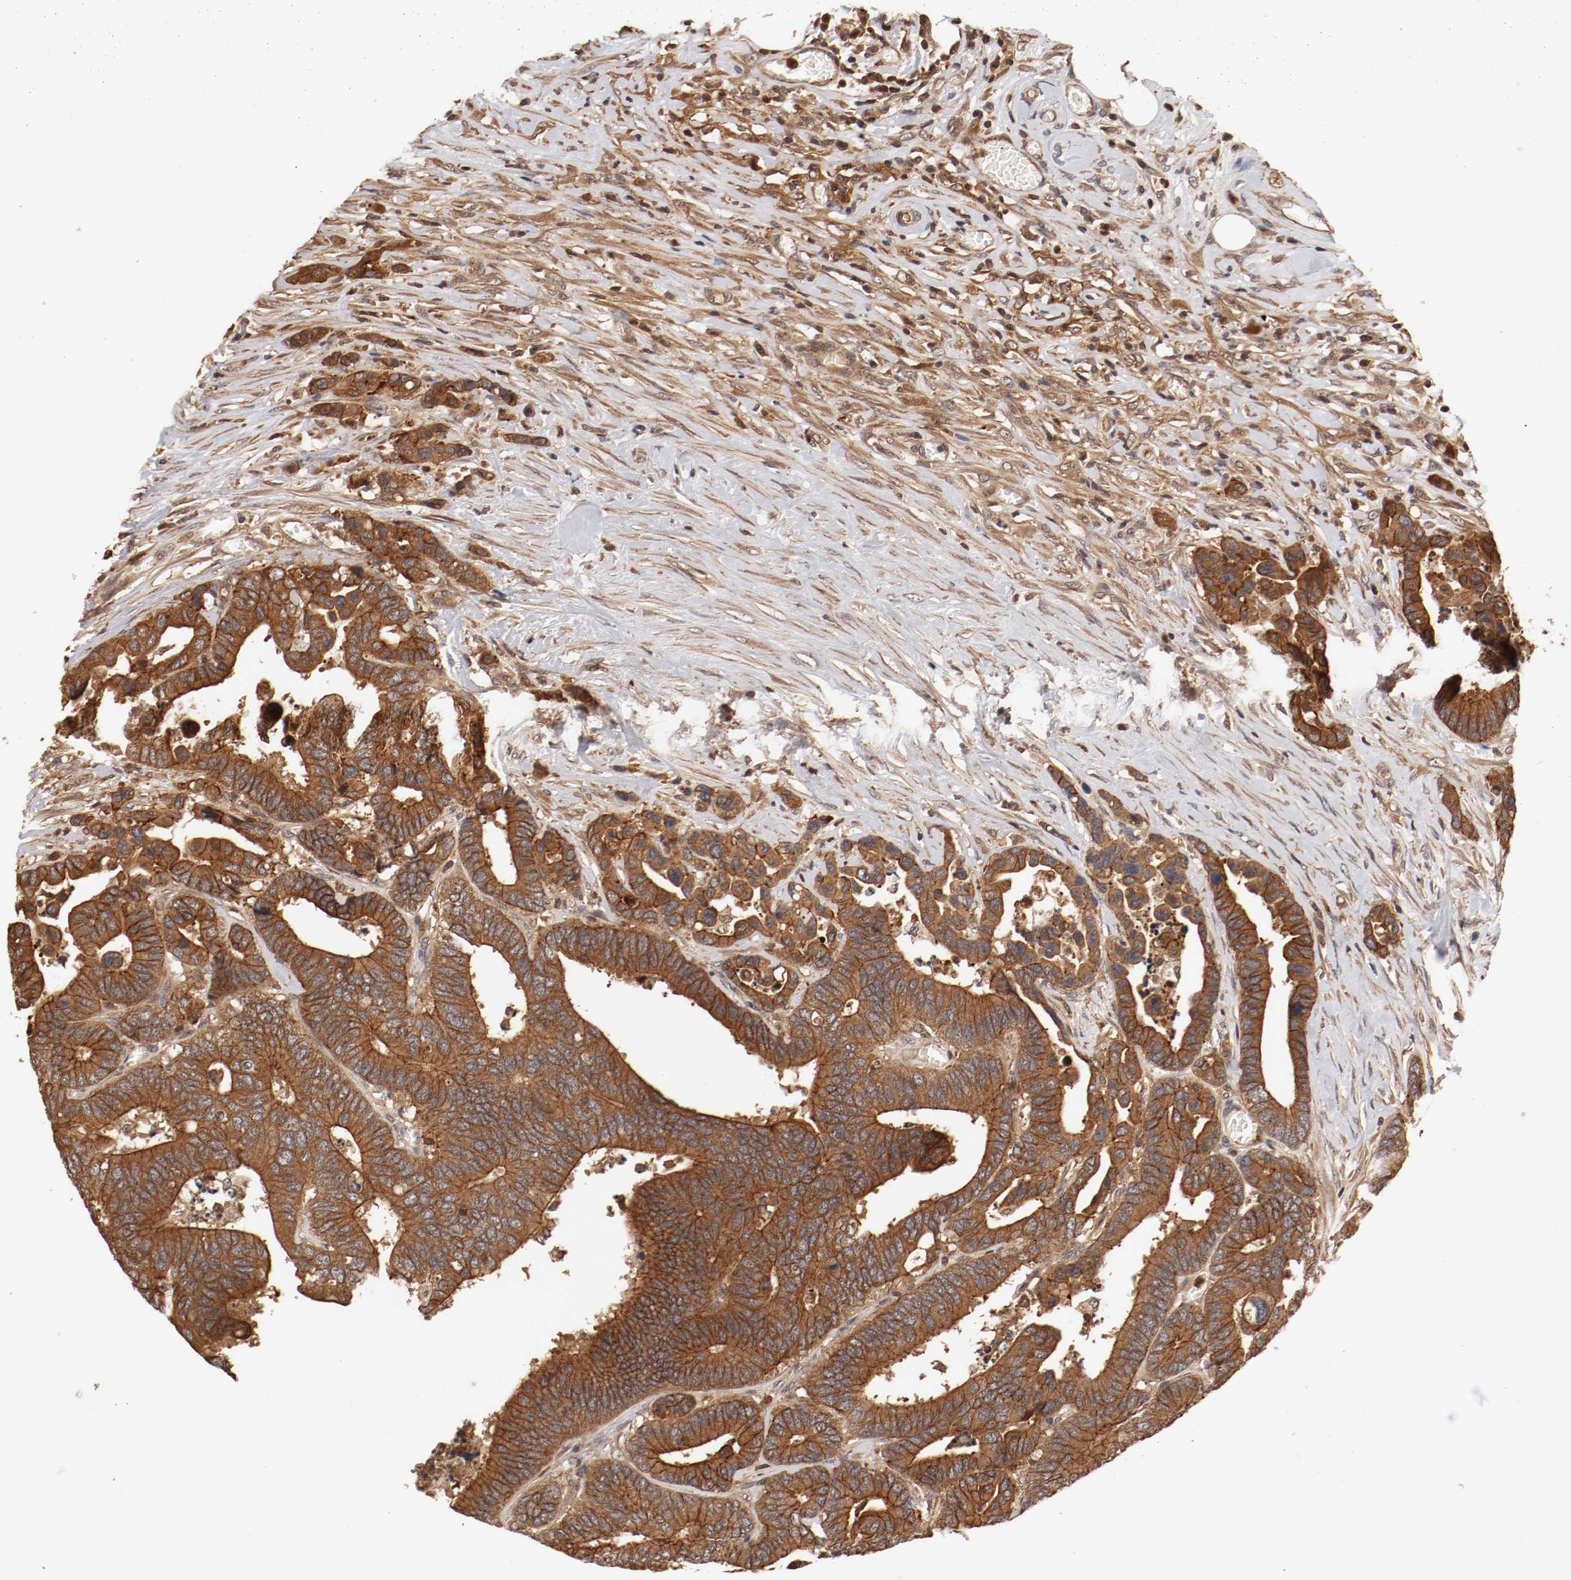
{"staining": {"intensity": "moderate", "quantity": ">75%", "location": "cytoplasmic/membranous"}, "tissue": "colorectal cancer", "cell_type": "Tumor cells", "image_type": "cancer", "snomed": [{"axis": "morphology", "description": "Adenocarcinoma, NOS"}, {"axis": "topography", "description": "Colon"}], "caption": "Moderate cytoplasmic/membranous positivity for a protein is appreciated in about >75% of tumor cells of colorectal adenocarcinoma using immunohistochemistry.", "gene": "GUF1", "patient": {"sex": "male", "age": 82}}